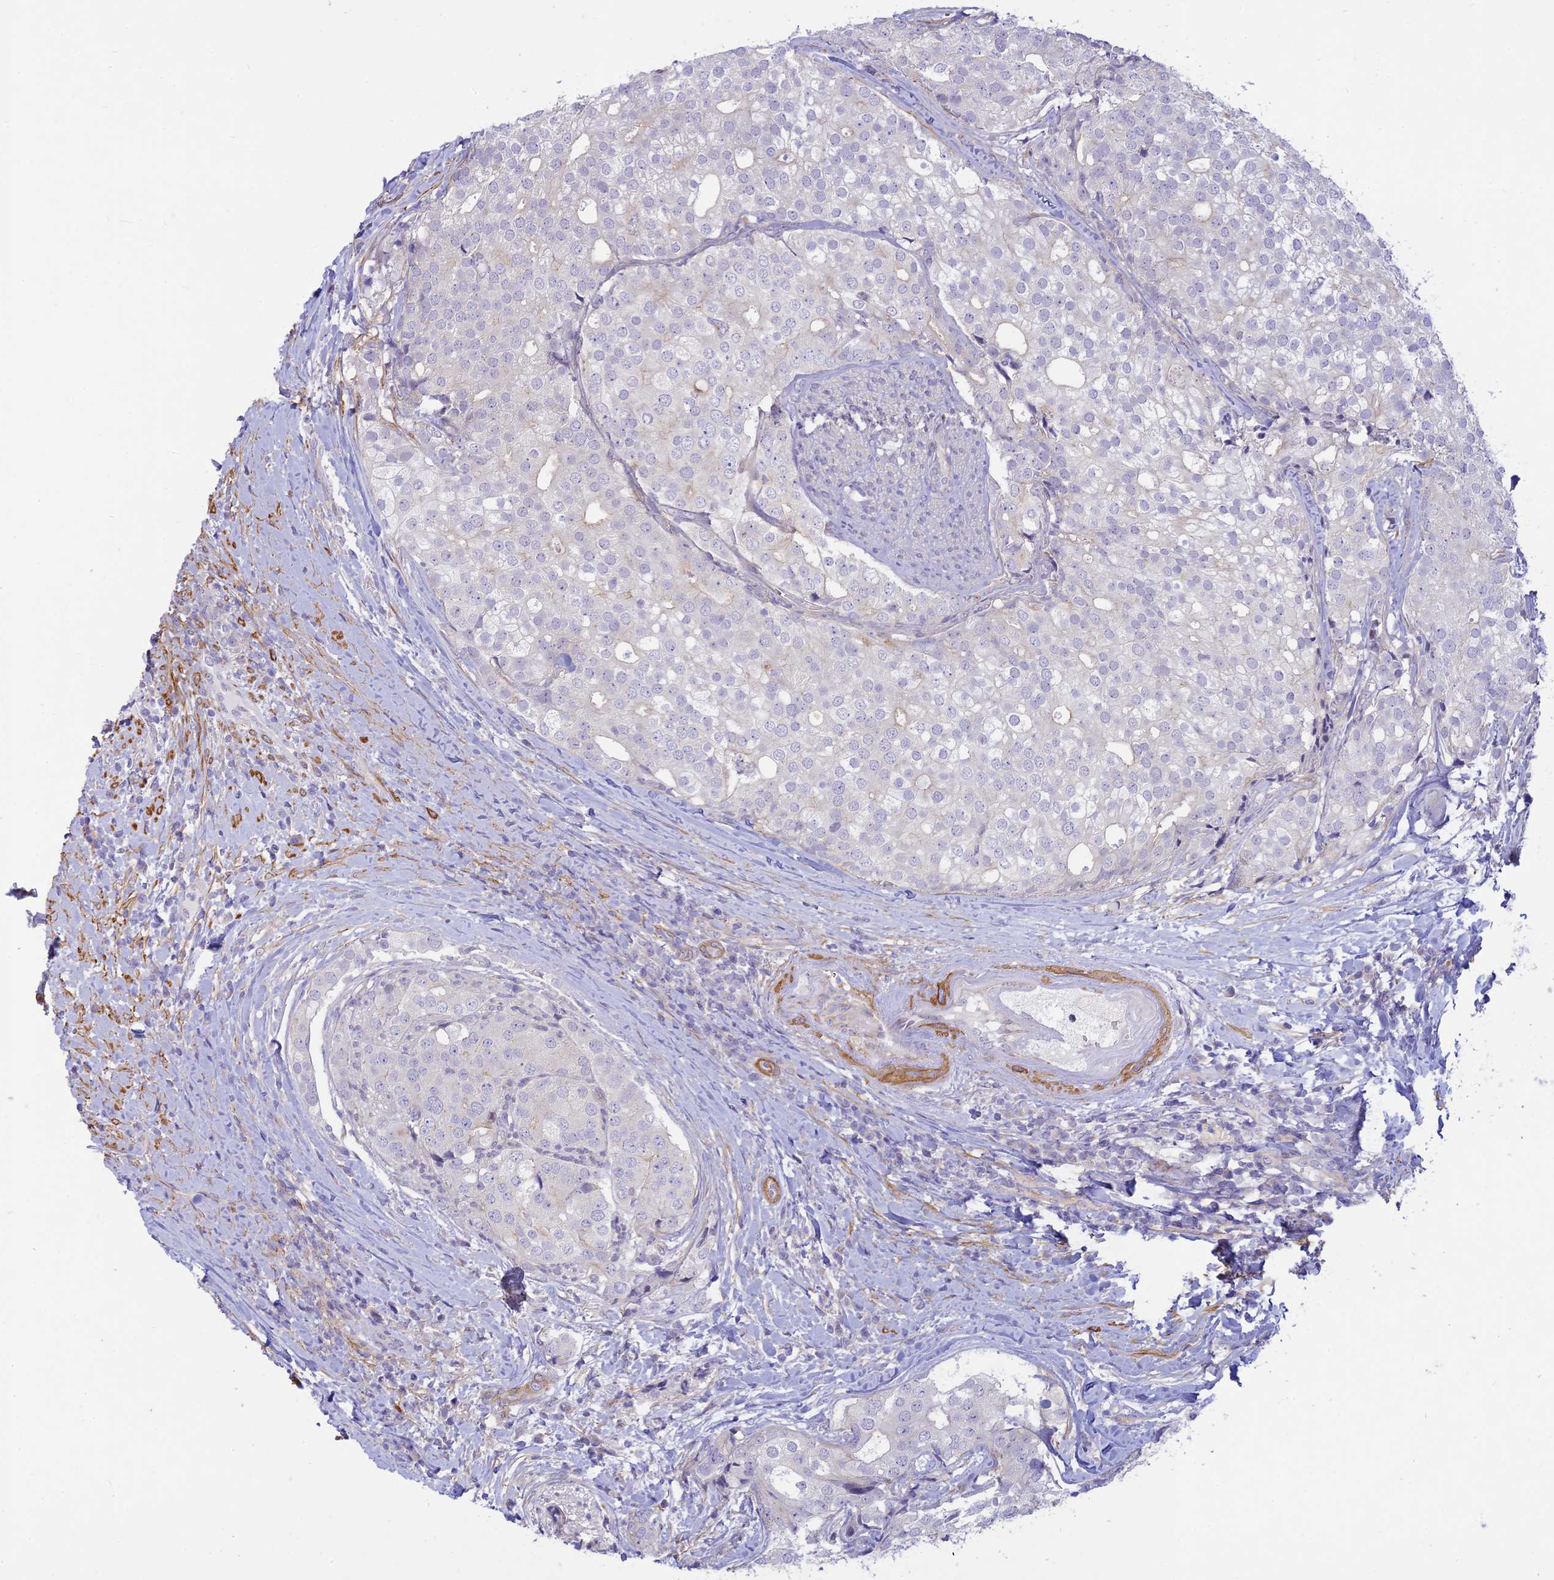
{"staining": {"intensity": "negative", "quantity": "none", "location": "none"}, "tissue": "prostate cancer", "cell_type": "Tumor cells", "image_type": "cancer", "snomed": [{"axis": "morphology", "description": "Adenocarcinoma, High grade"}, {"axis": "topography", "description": "Prostate"}], "caption": "Immunohistochemistry photomicrograph of neoplastic tissue: prostate cancer (high-grade adenocarcinoma) stained with DAB reveals no significant protein positivity in tumor cells.", "gene": "FBXW4", "patient": {"sex": "male", "age": 49}}